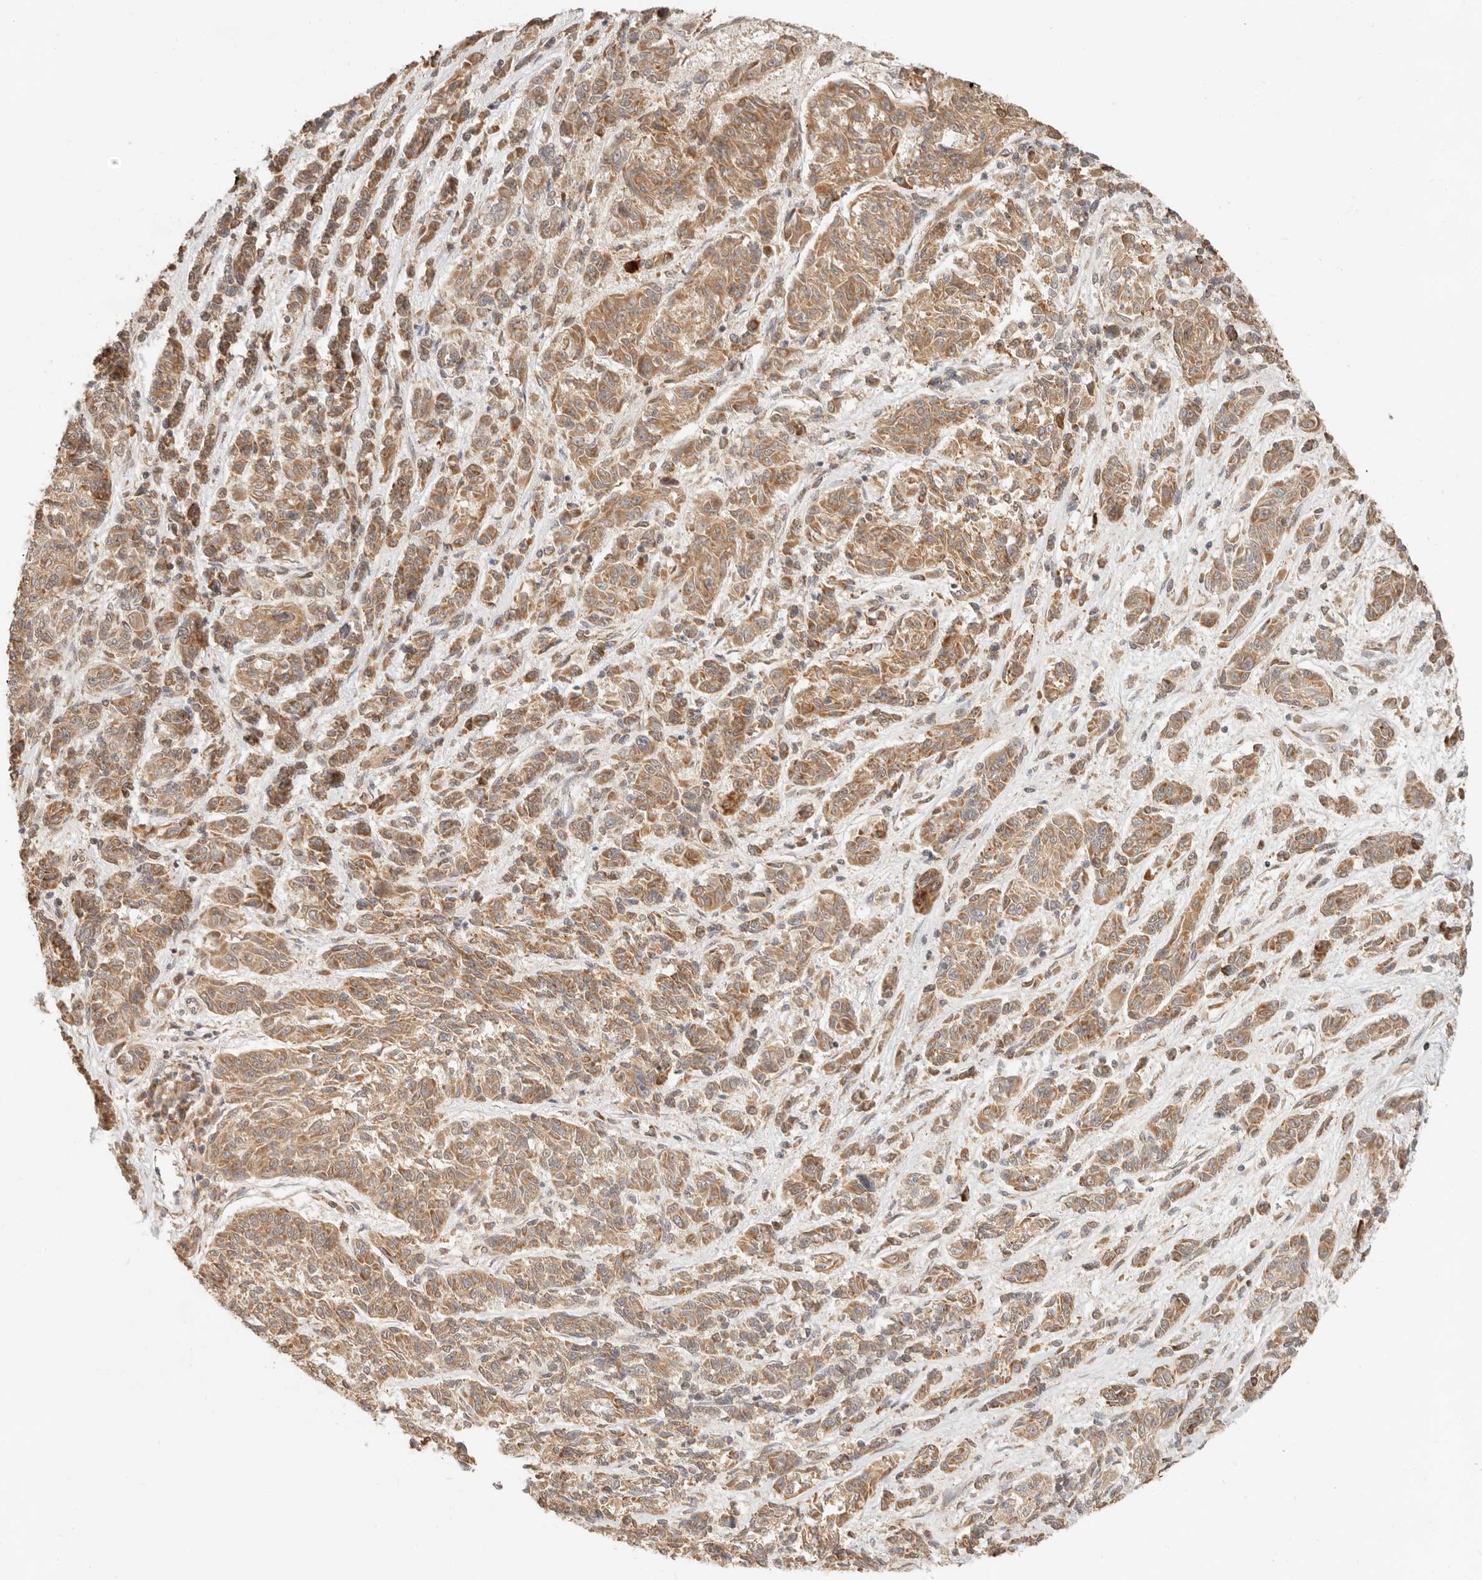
{"staining": {"intensity": "moderate", "quantity": ">75%", "location": "cytoplasmic/membranous"}, "tissue": "melanoma", "cell_type": "Tumor cells", "image_type": "cancer", "snomed": [{"axis": "morphology", "description": "Malignant melanoma, NOS"}, {"axis": "topography", "description": "Skin"}], "caption": "Protein staining displays moderate cytoplasmic/membranous expression in about >75% of tumor cells in melanoma.", "gene": "BAALC", "patient": {"sex": "male", "age": 53}}